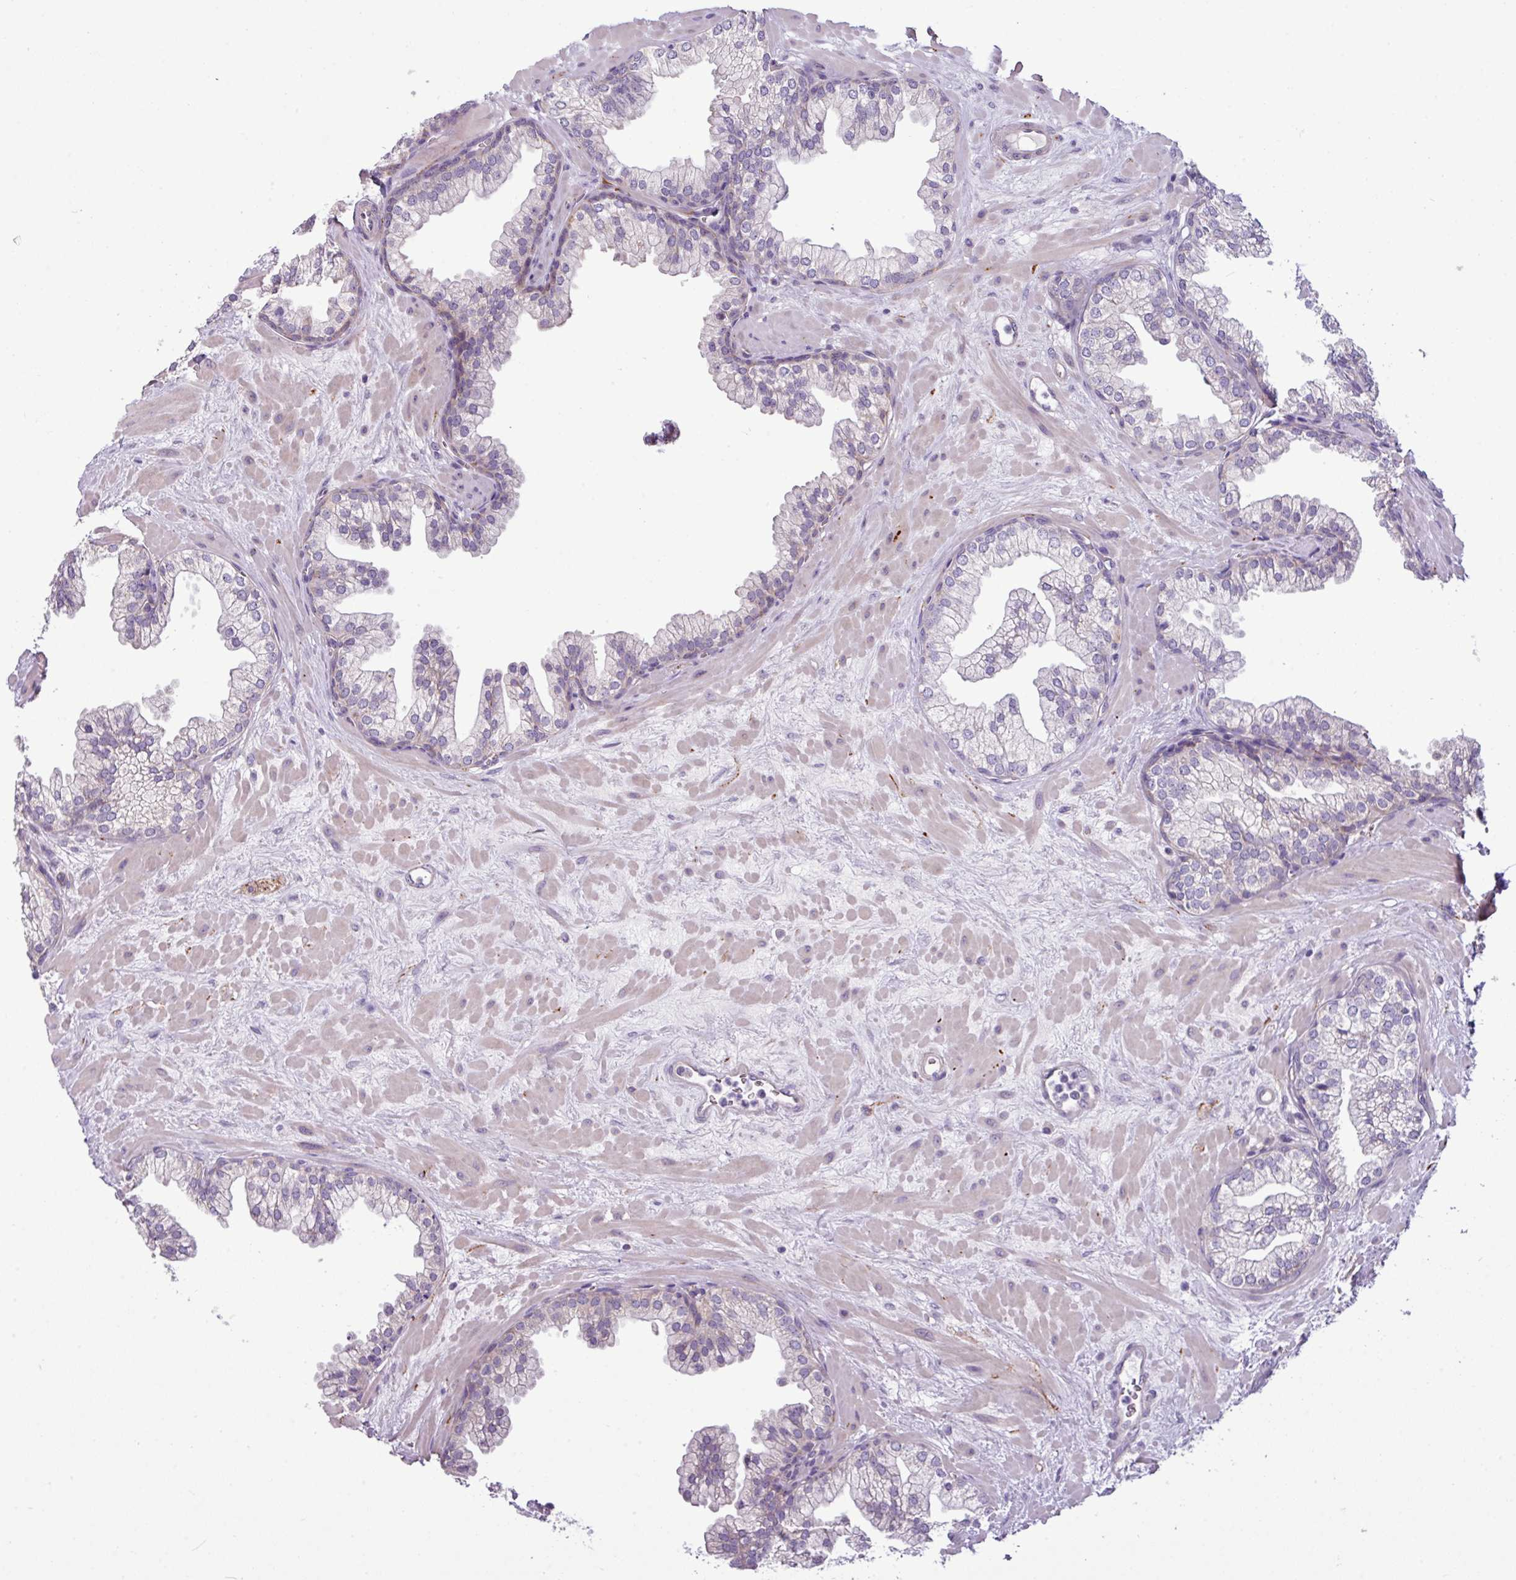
{"staining": {"intensity": "negative", "quantity": "none", "location": "none"}, "tissue": "prostate", "cell_type": "Glandular cells", "image_type": "normal", "snomed": [{"axis": "morphology", "description": "Normal tissue, NOS"}, {"axis": "topography", "description": "Prostate"}, {"axis": "topography", "description": "Peripheral nerve tissue"}], "caption": "Immunohistochemistry of normal prostate demonstrates no staining in glandular cells.", "gene": "AGAP4", "patient": {"sex": "male", "age": 61}}